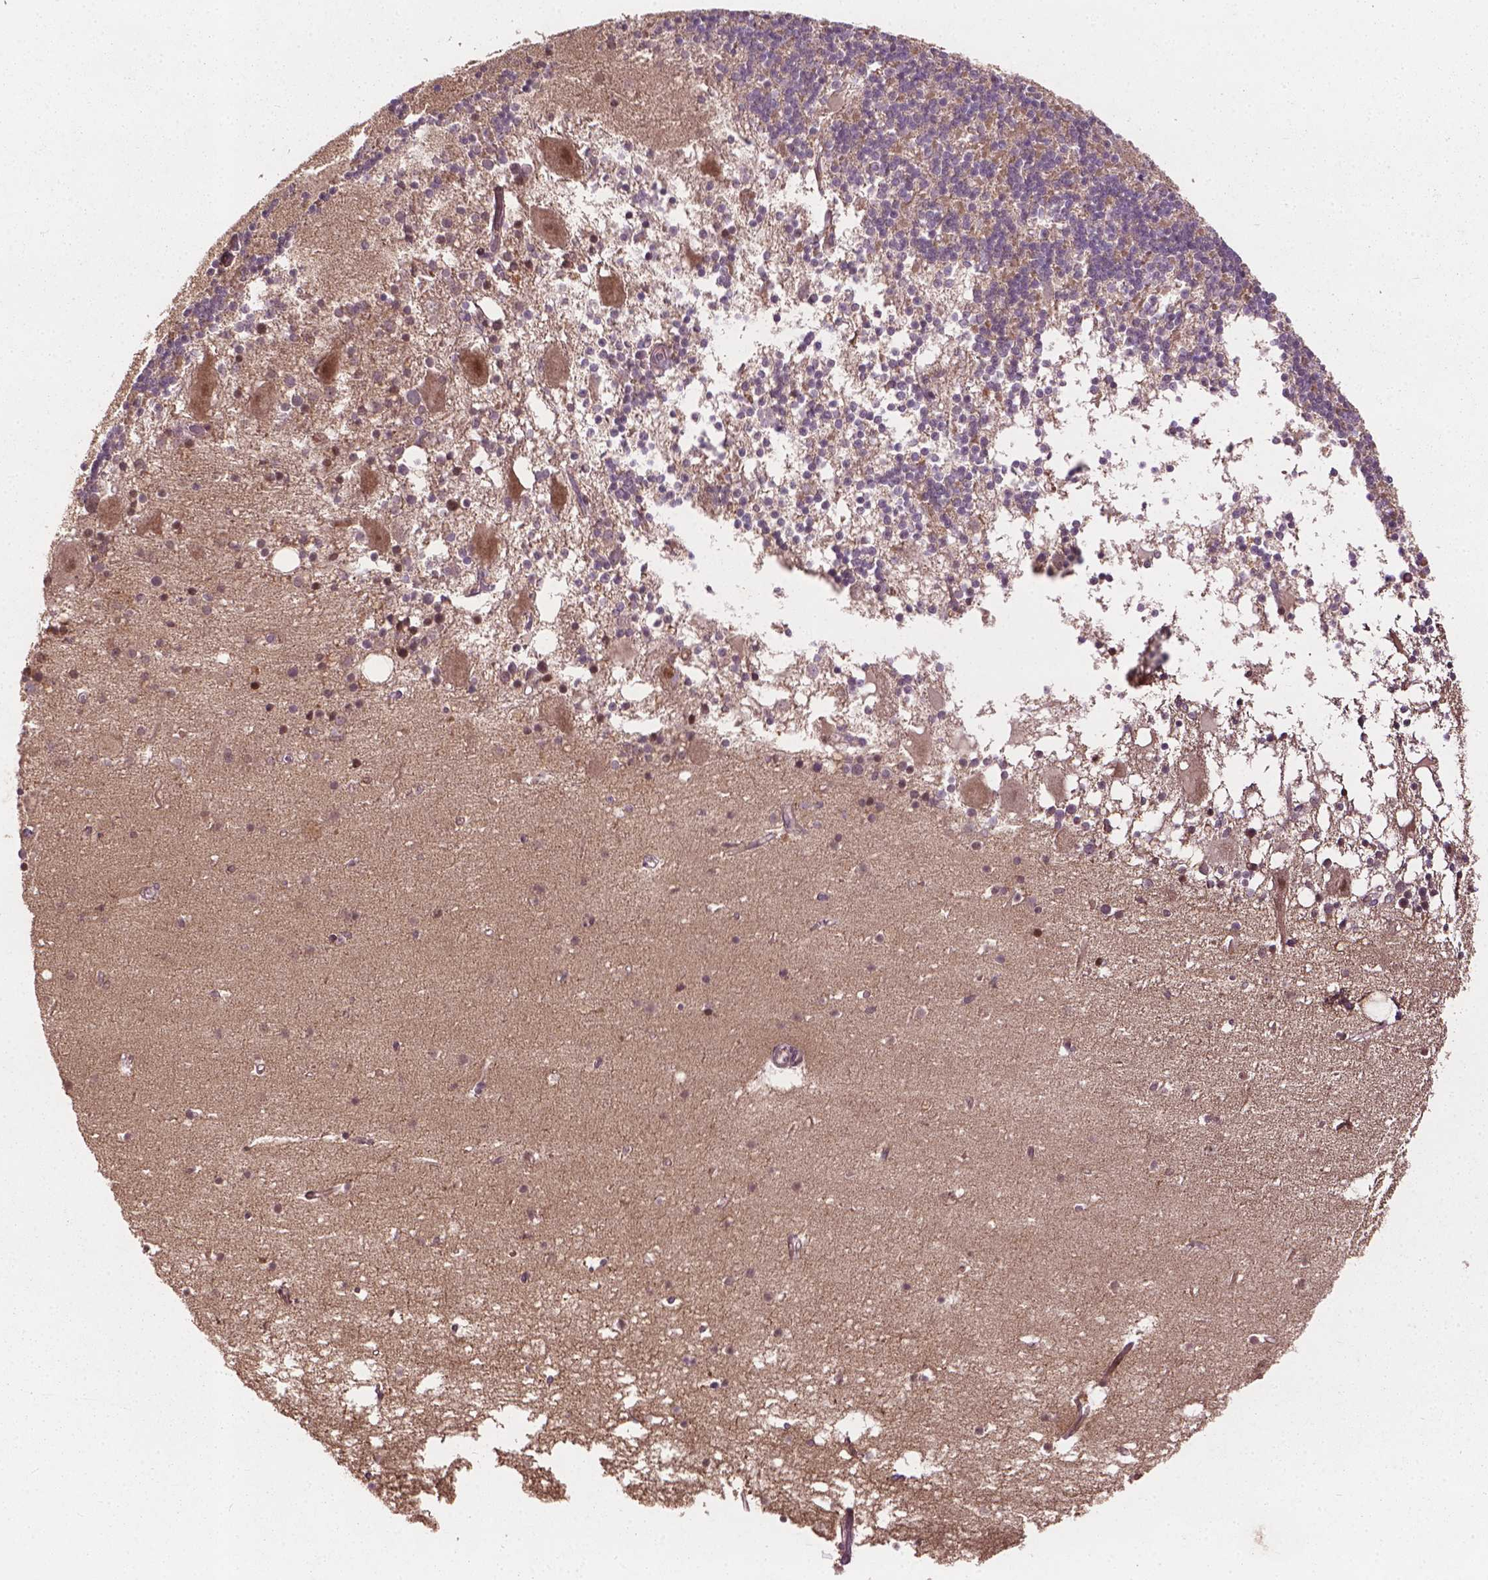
{"staining": {"intensity": "negative", "quantity": "none", "location": "none"}, "tissue": "cerebellum", "cell_type": "Cells in granular layer", "image_type": "normal", "snomed": [{"axis": "morphology", "description": "Normal tissue, NOS"}, {"axis": "topography", "description": "Cerebellum"}], "caption": "A high-resolution photomicrograph shows IHC staining of unremarkable cerebellum, which reveals no significant staining in cells in granular layer. (DAB (3,3'-diaminobenzidine) IHC visualized using brightfield microscopy, high magnification).", "gene": "B3GALNT2", "patient": {"sex": "male", "age": 70}}